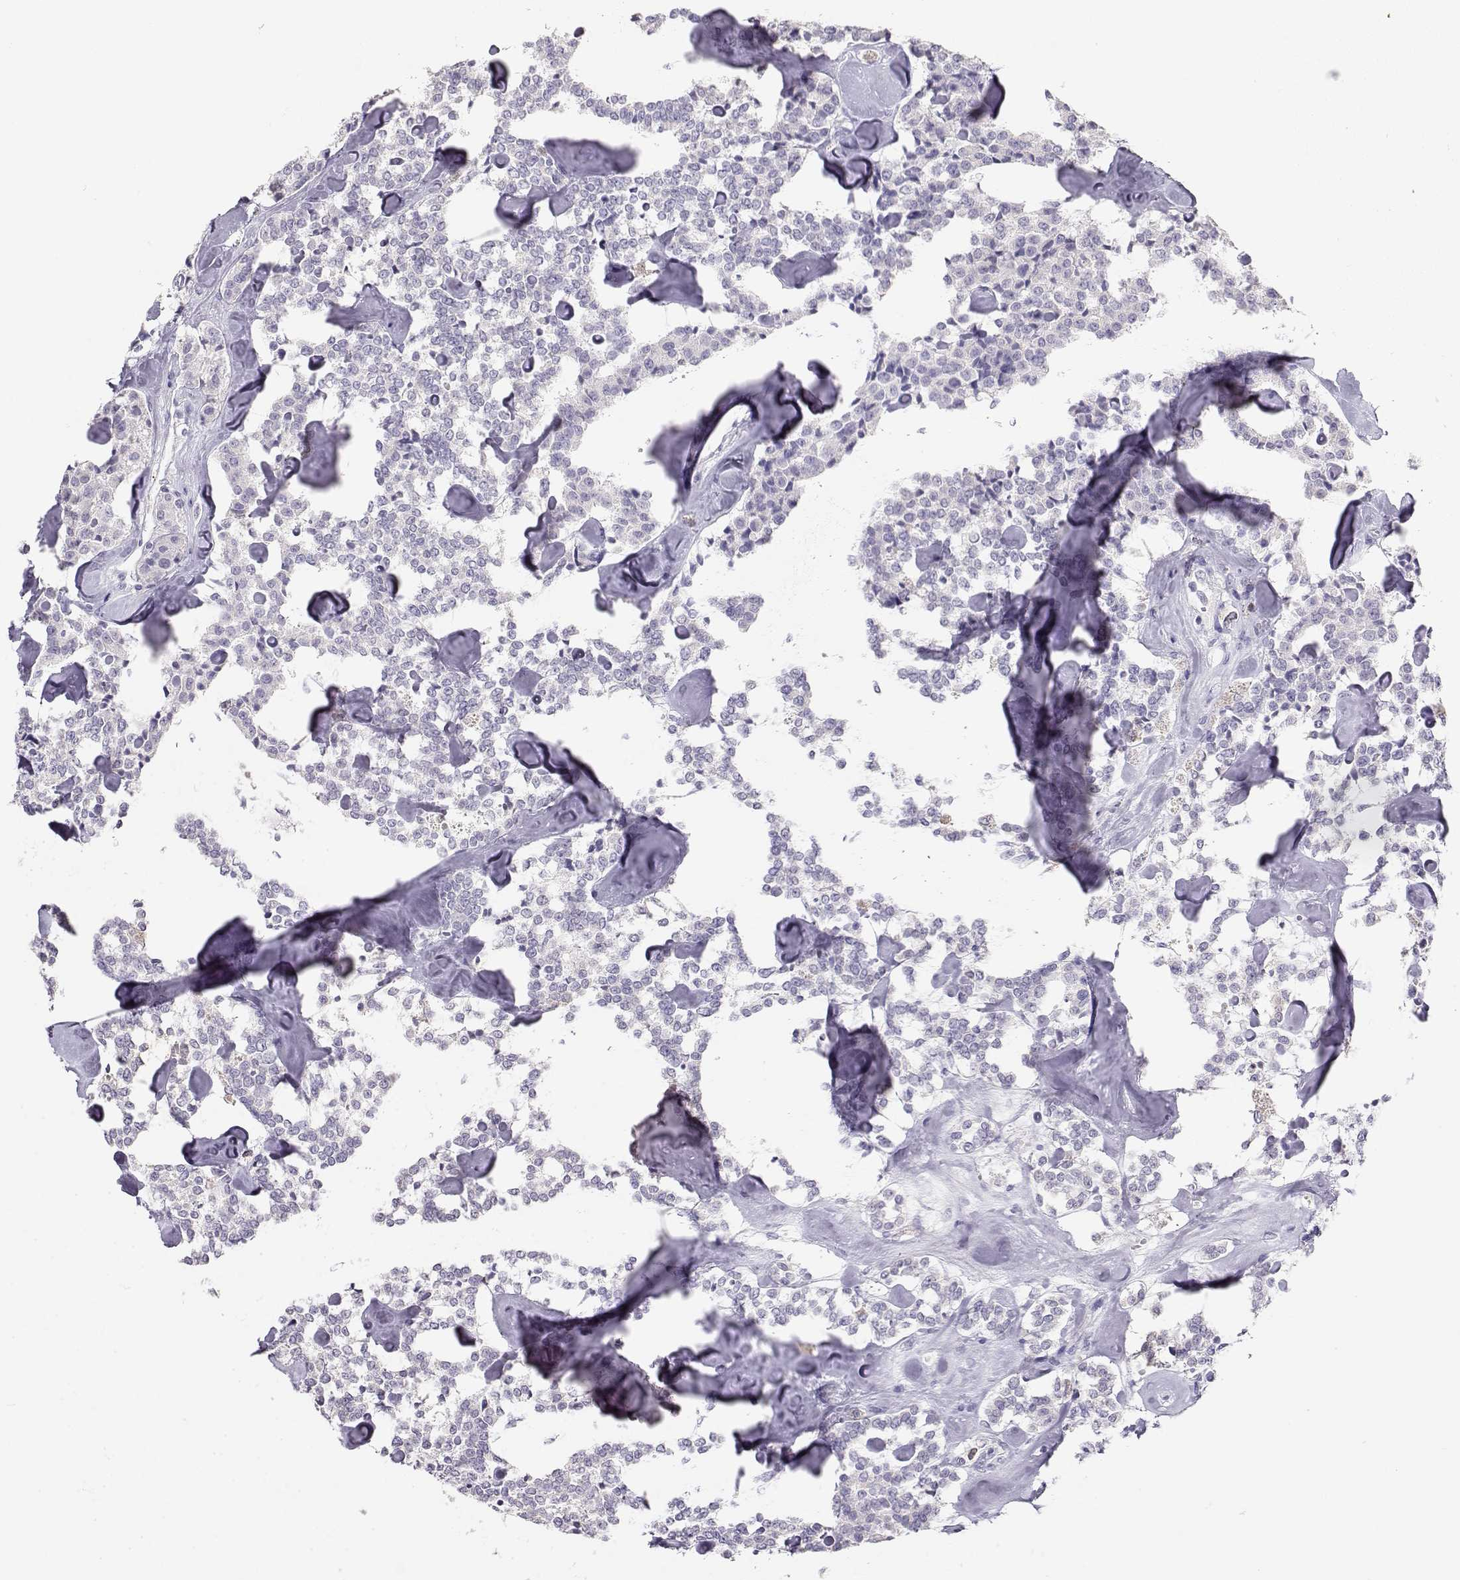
{"staining": {"intensity": "negative", "quantity": "none", "location": "none"}, "tissue": "carcinoid", "cell_type": "Tumor cells", "image_type": "cancer", "snomed": [{"axis": "morphology", "description": "Carcinoid, malignant, NOS"}, {"axis": "topography", "description": "Pancreas"}], "caption": "An image of human malignant carcinoid is negative for staining in tumor cells.", "gene": "NUTM1", "patient": {"sex": "male", "age": 41}}